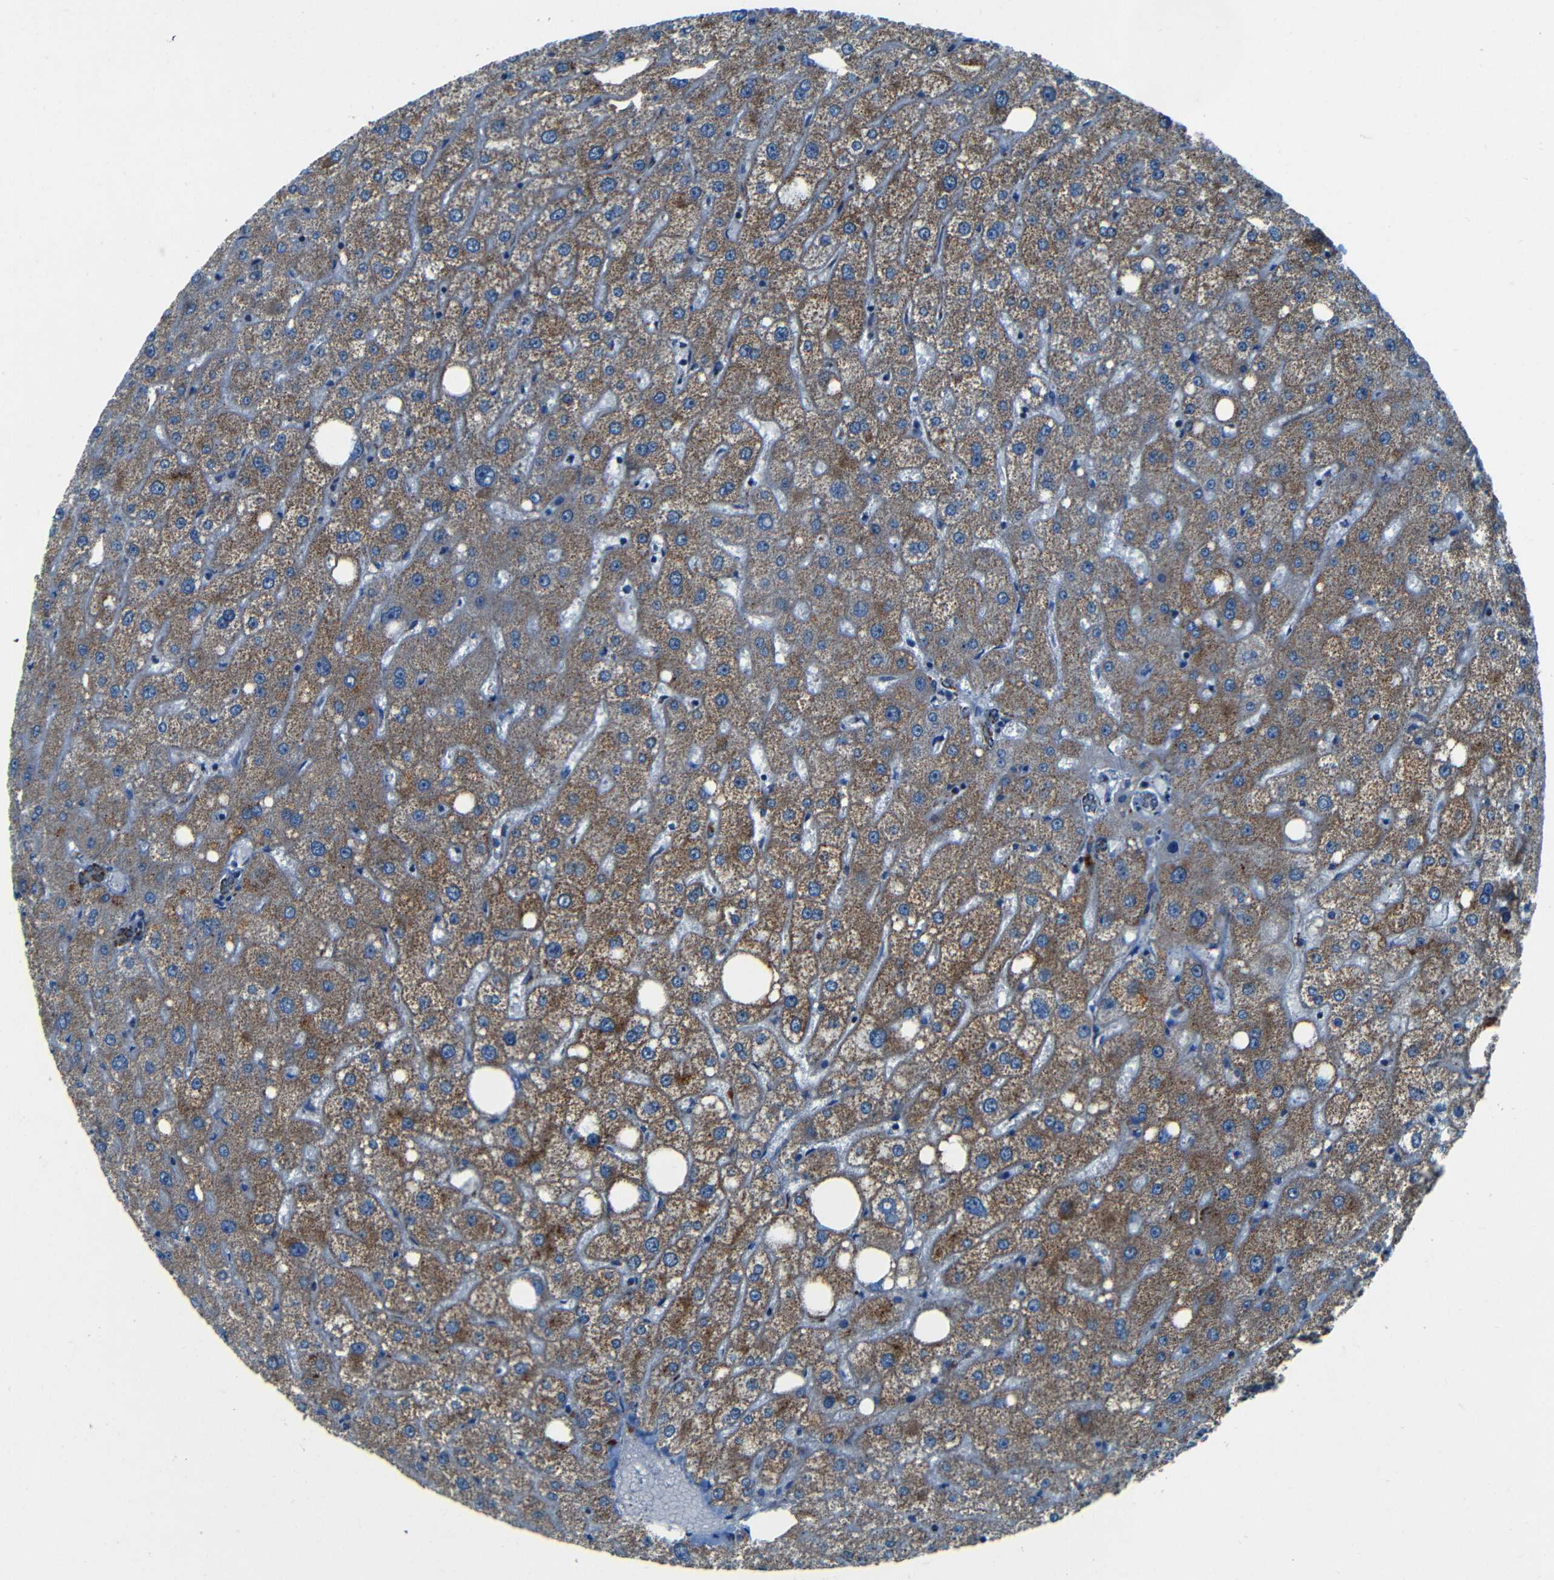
{"staining": {"intensity": "moderate", "quantity": ">75%", "location": "cytoplasmic/membranous"}, "tissue": "liver", "cell_type": "Cholangiocytes", "image_type": "normal", "snomed": [{"axis": "morphology", "description": "Normal tissue, NOS"}, {"axis": "topography", "description": "Liver"}], "caption": "Moderate cytoplasmic/membranous expression is present in about >75% of cholangiocytes in unremarkable liver. The protein of interest is stained brown, and the nuclei are stained in blue (DAB (3,3'-diaminobenzidine) IHC with brightfield microscopy, high magnification).", "gene": "WSCD2", "patient": {"sex": "male", "age": 73}}